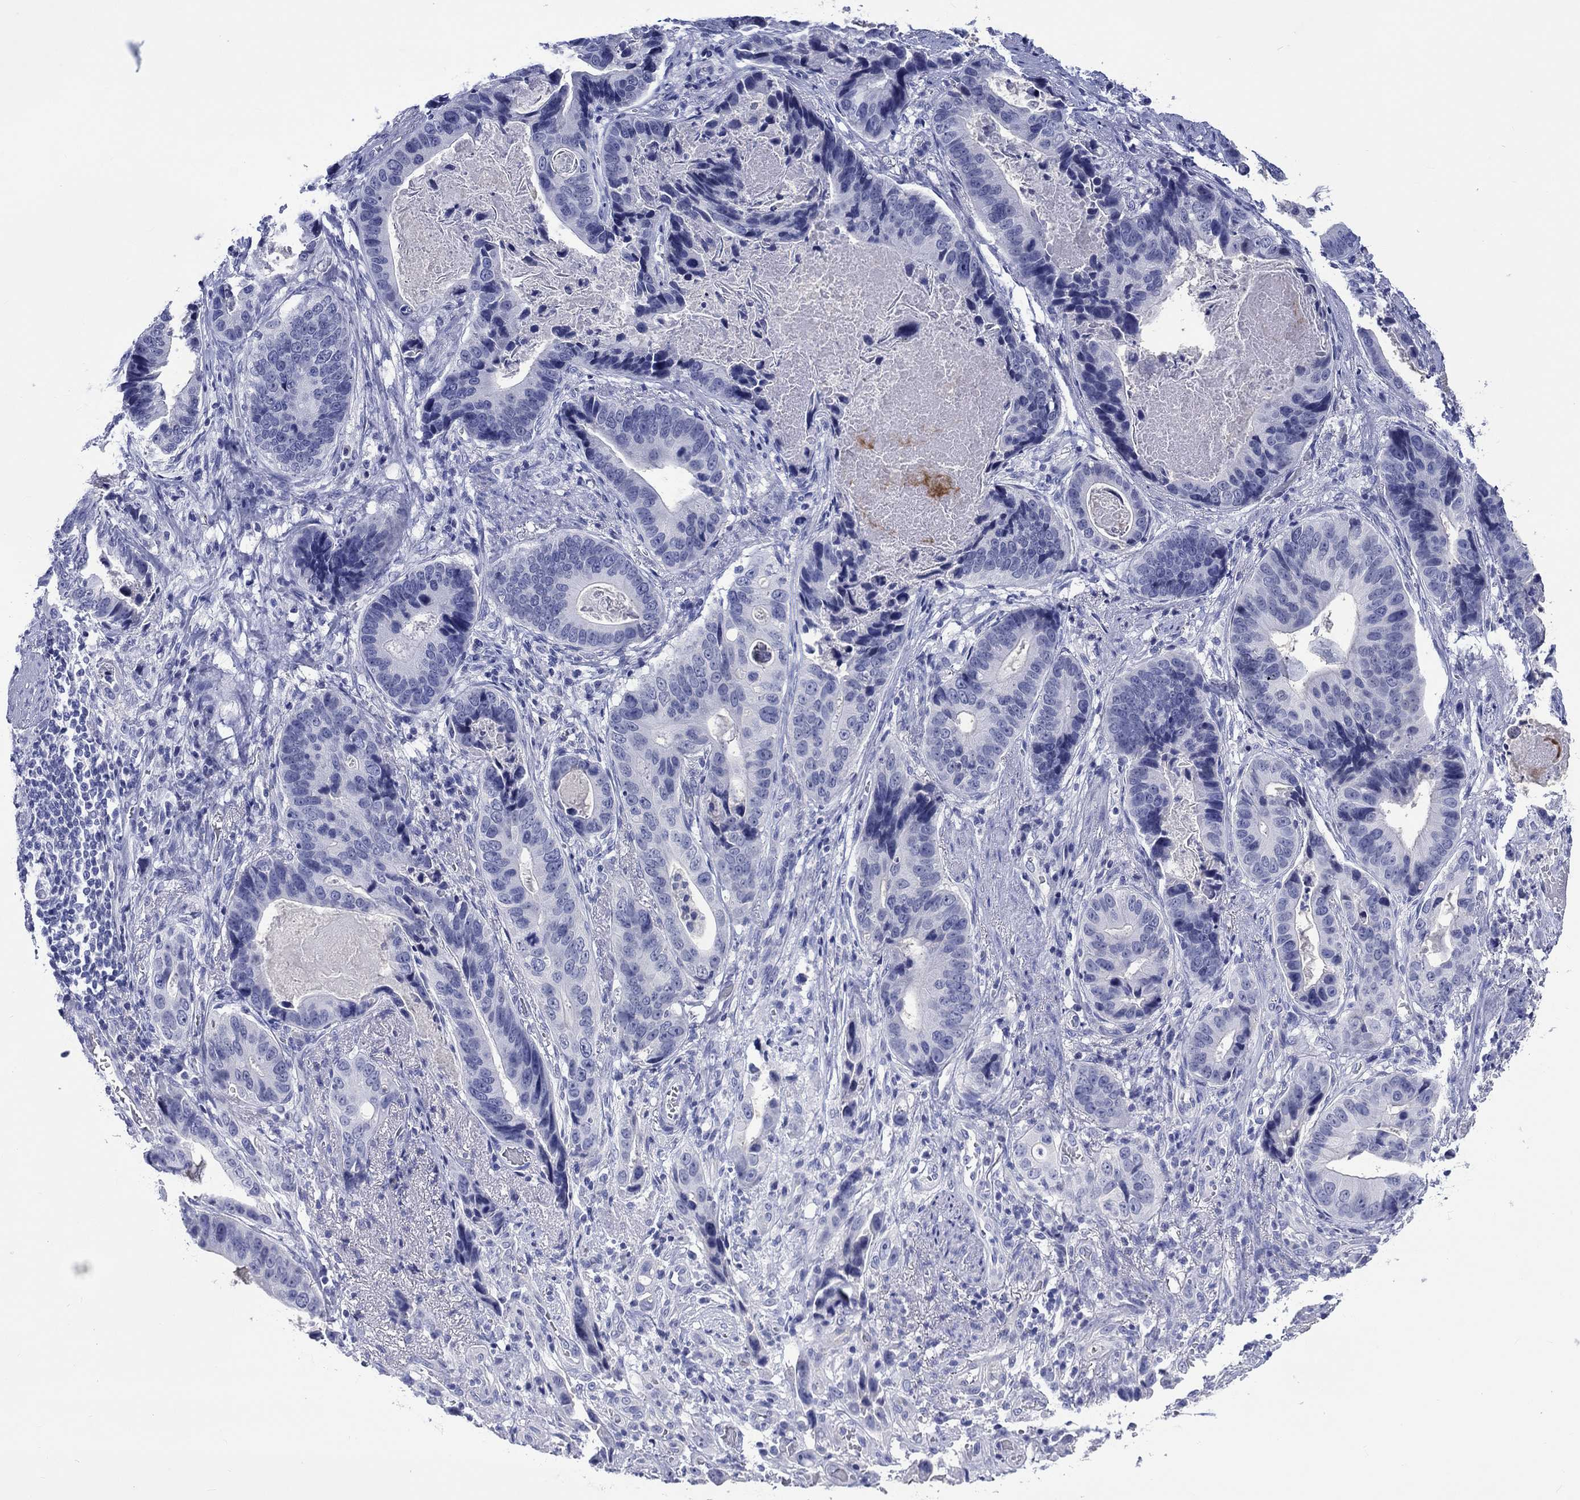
{"staining": {"intensity": "negative", "quantity": "none", "location": "none"}, "tissue": "stomach cancer", "cell_type": "Tumor cells", "image_type": "cancer", "snomed": [{"axis": "morphology", "description": "Adenocarcinoma, NOS"}, {"axis": "topography", "description": "Stomach"}], "caption": "High magnification brightfield microscopy of stomach cancer (adenocarcinoma) stained with DAB (brown) and counterstained with hematoxylin (blue): tumor cells show no significant staining.", "gene": "CACNG3", "patient": {"sex": "male", "age": 84}}